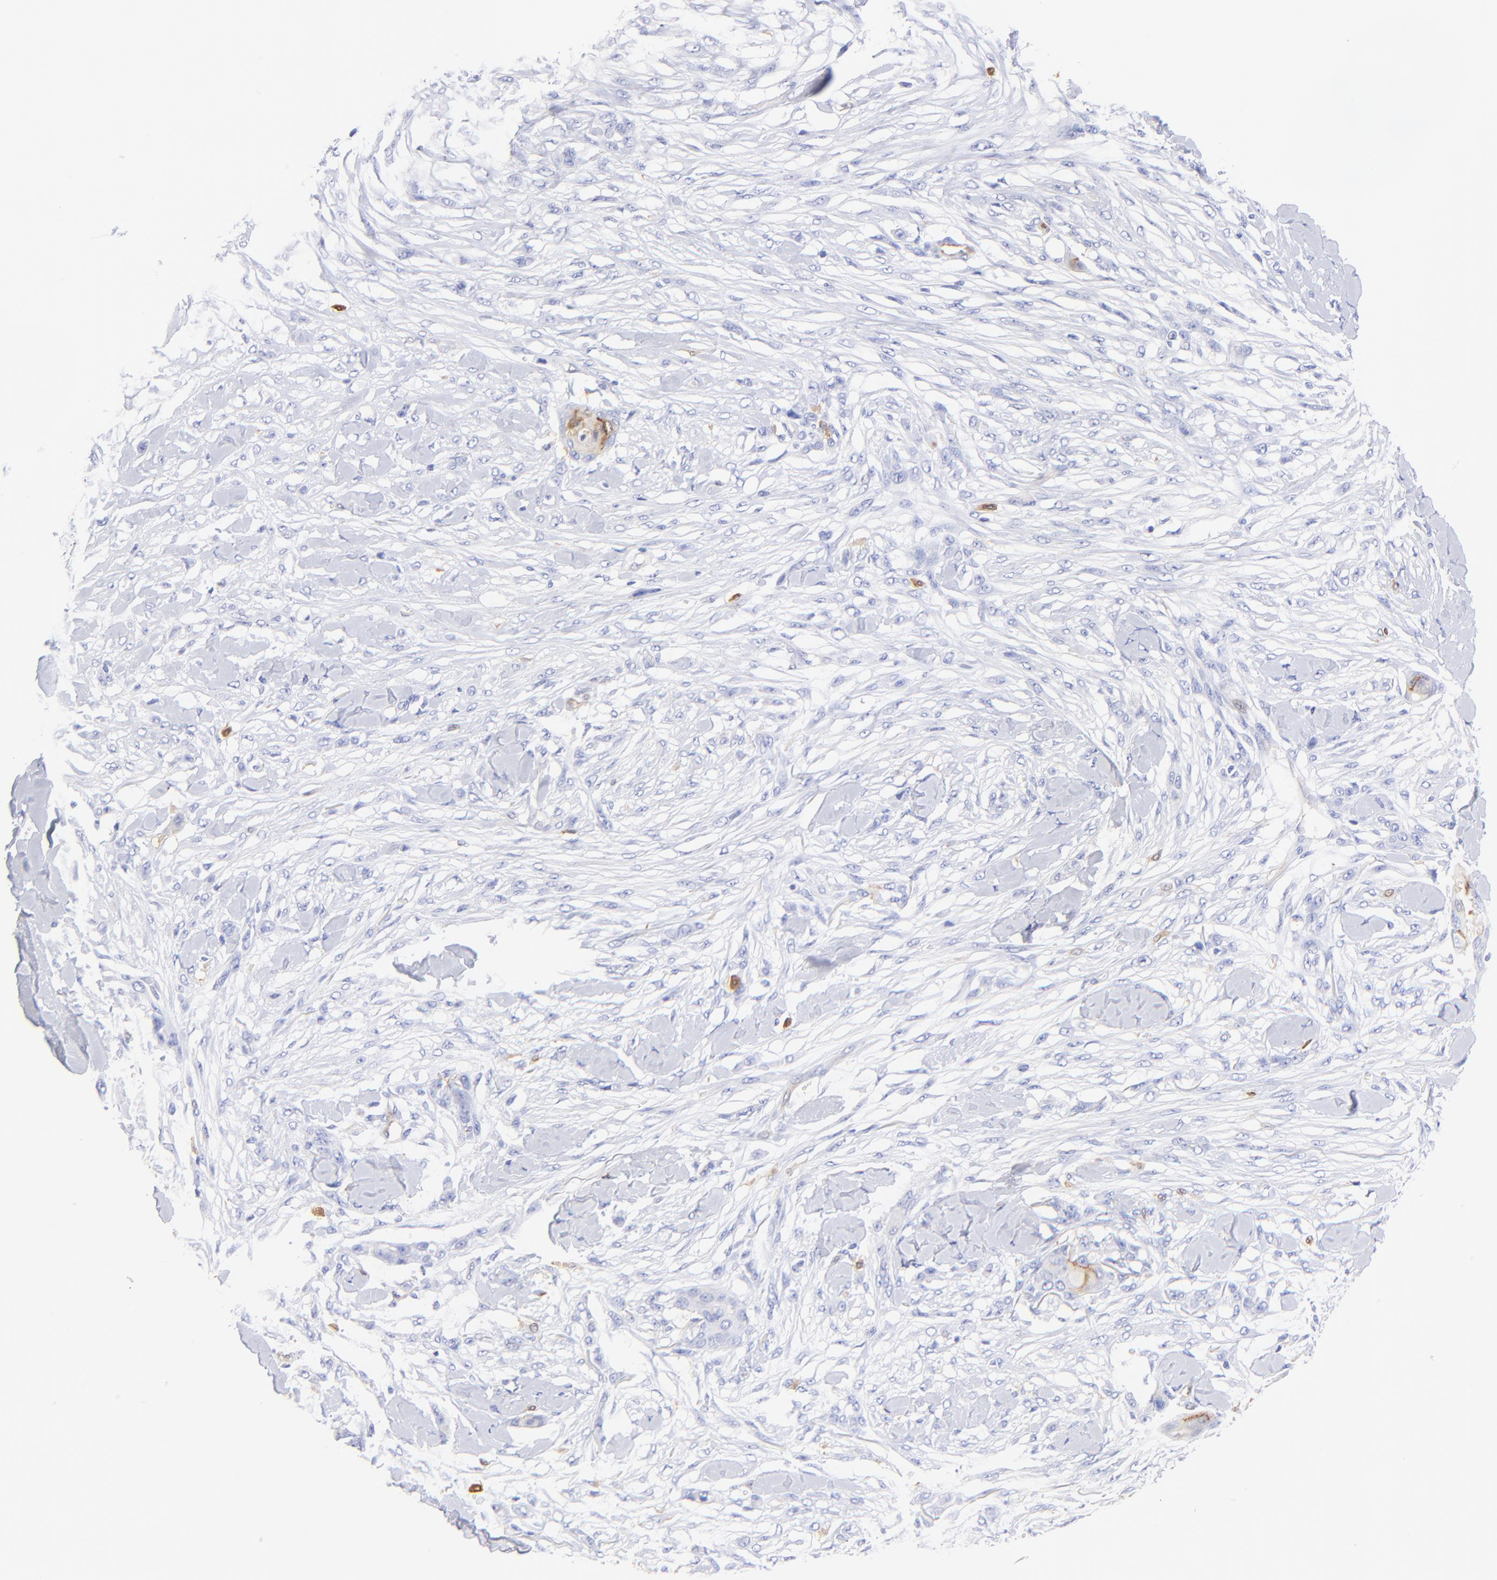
{"staining": {"intensity": "negative", "quantity": "none", "location": "none"}, "tissue": "skin cancer", "cell_type": "Tumor cells", "image_type": "cancer", "snomed": [{"axis": "morphology", "description": "Squamous cell carcinoma, NOS"}, {"axis": "topography", "description": "Skin"}], "caption": "High power microscopy photomicrograph of an immunohistochemistry micrograph of skin cancer (squamous cell carcinoma), revealing no significant positivity in tumor cells.", "gene": "ALDH1A1", "patient": {"sex": "female", "age": 59}}